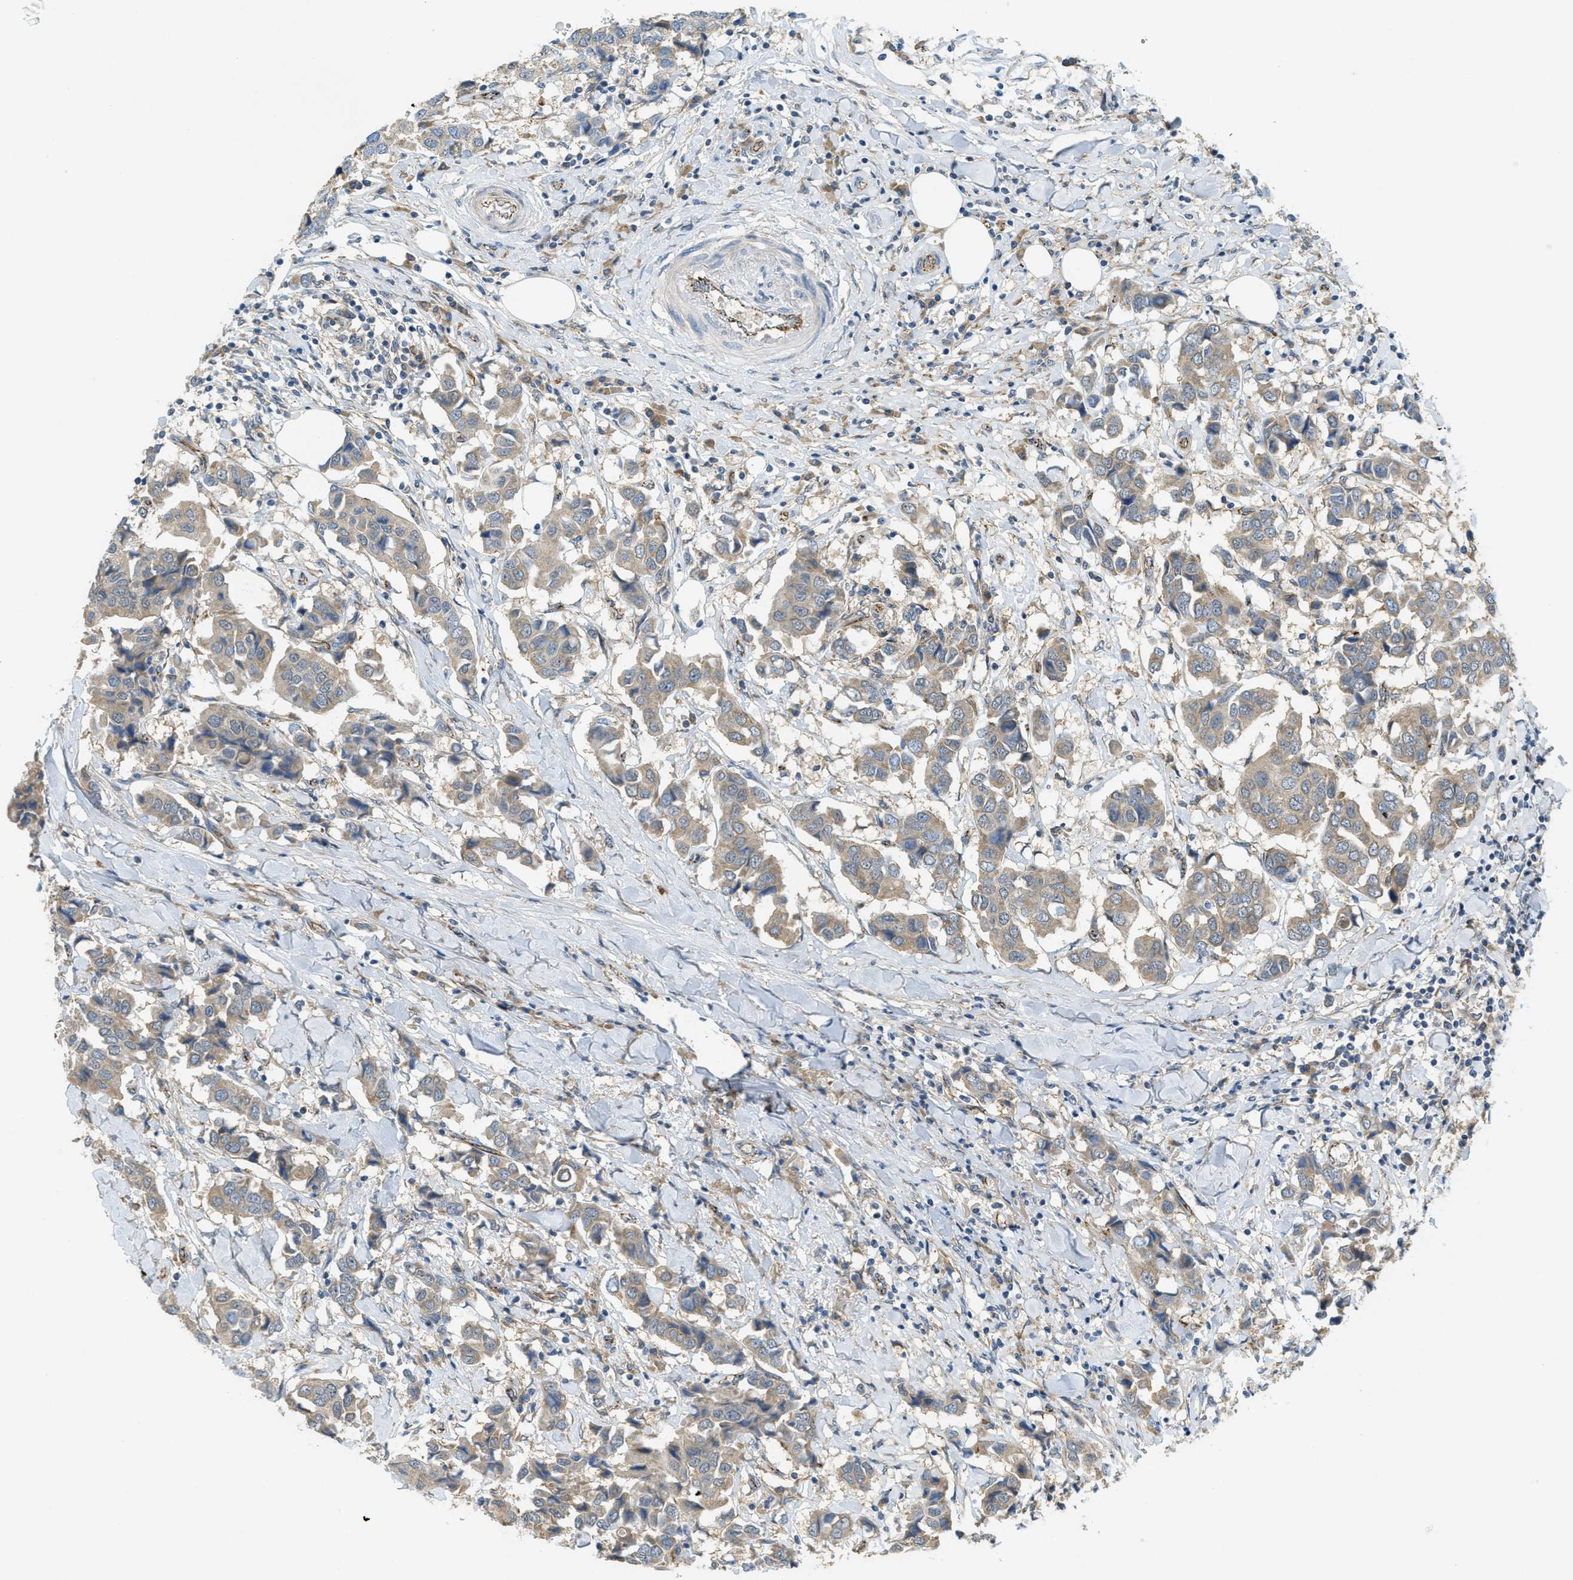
{"staining": {"intensity": "weak", "quantity": ">75%", "location": "cytoplasmic/membranous"}, "tissue": "breast cancer", "cell_type": "Tumor cells", "image_type": "cancer", "snomed": [{"axis": "morphology", "description": "Duct carcinoma"}, {"axis": "topography", "description": "Breast"}], "caption": "A photomicrograph of breast cancer stained for a protein exhibits weak cytoplasmic/membranous brown staining in tumor cells.", "gene": "JCAD", "patient": {"sex": "female", "age": 80}}